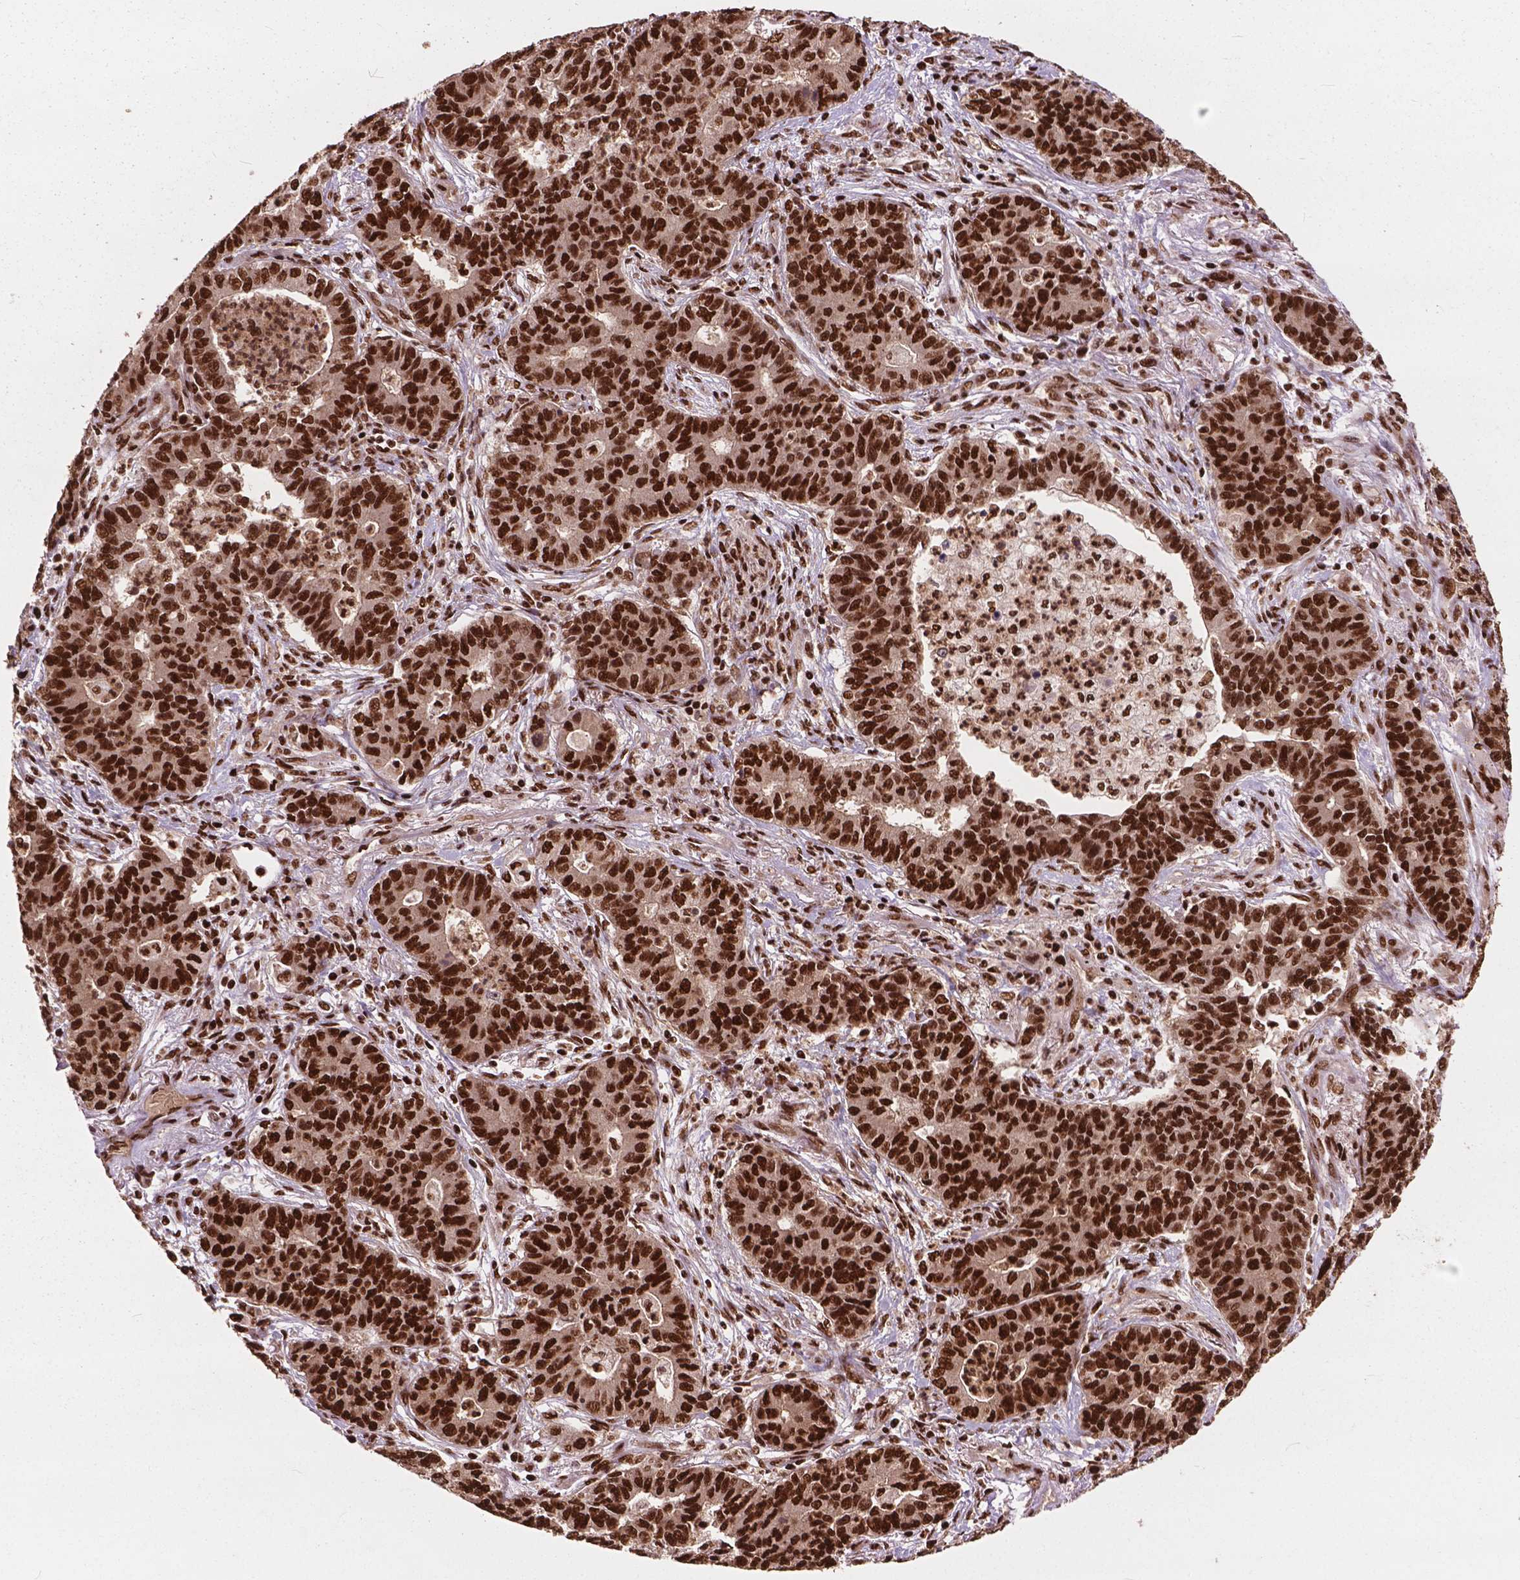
{"staining": {"intensity": "strong", "quantity": ">75%", "location": "nuclear"}, "tissue": "lung cancer", "cell_type": "Tumor cells", "image_type": "cancer", "snomed": [{"axis": "morphology", "description": "Adenocarcinoma, NOS"}, {"axis": "topography", "description": "Lung"}], "caption": "Protein staining displays strong nuclear staining in about >75% of tumor cells in lung cancer. The staining was performed using DAB, with brown indicating positive protein expression. Nuclei are stained blue with hematoxylin.", "gene": "ANP32B", "patient": {"sex": "female", "age": 57}}